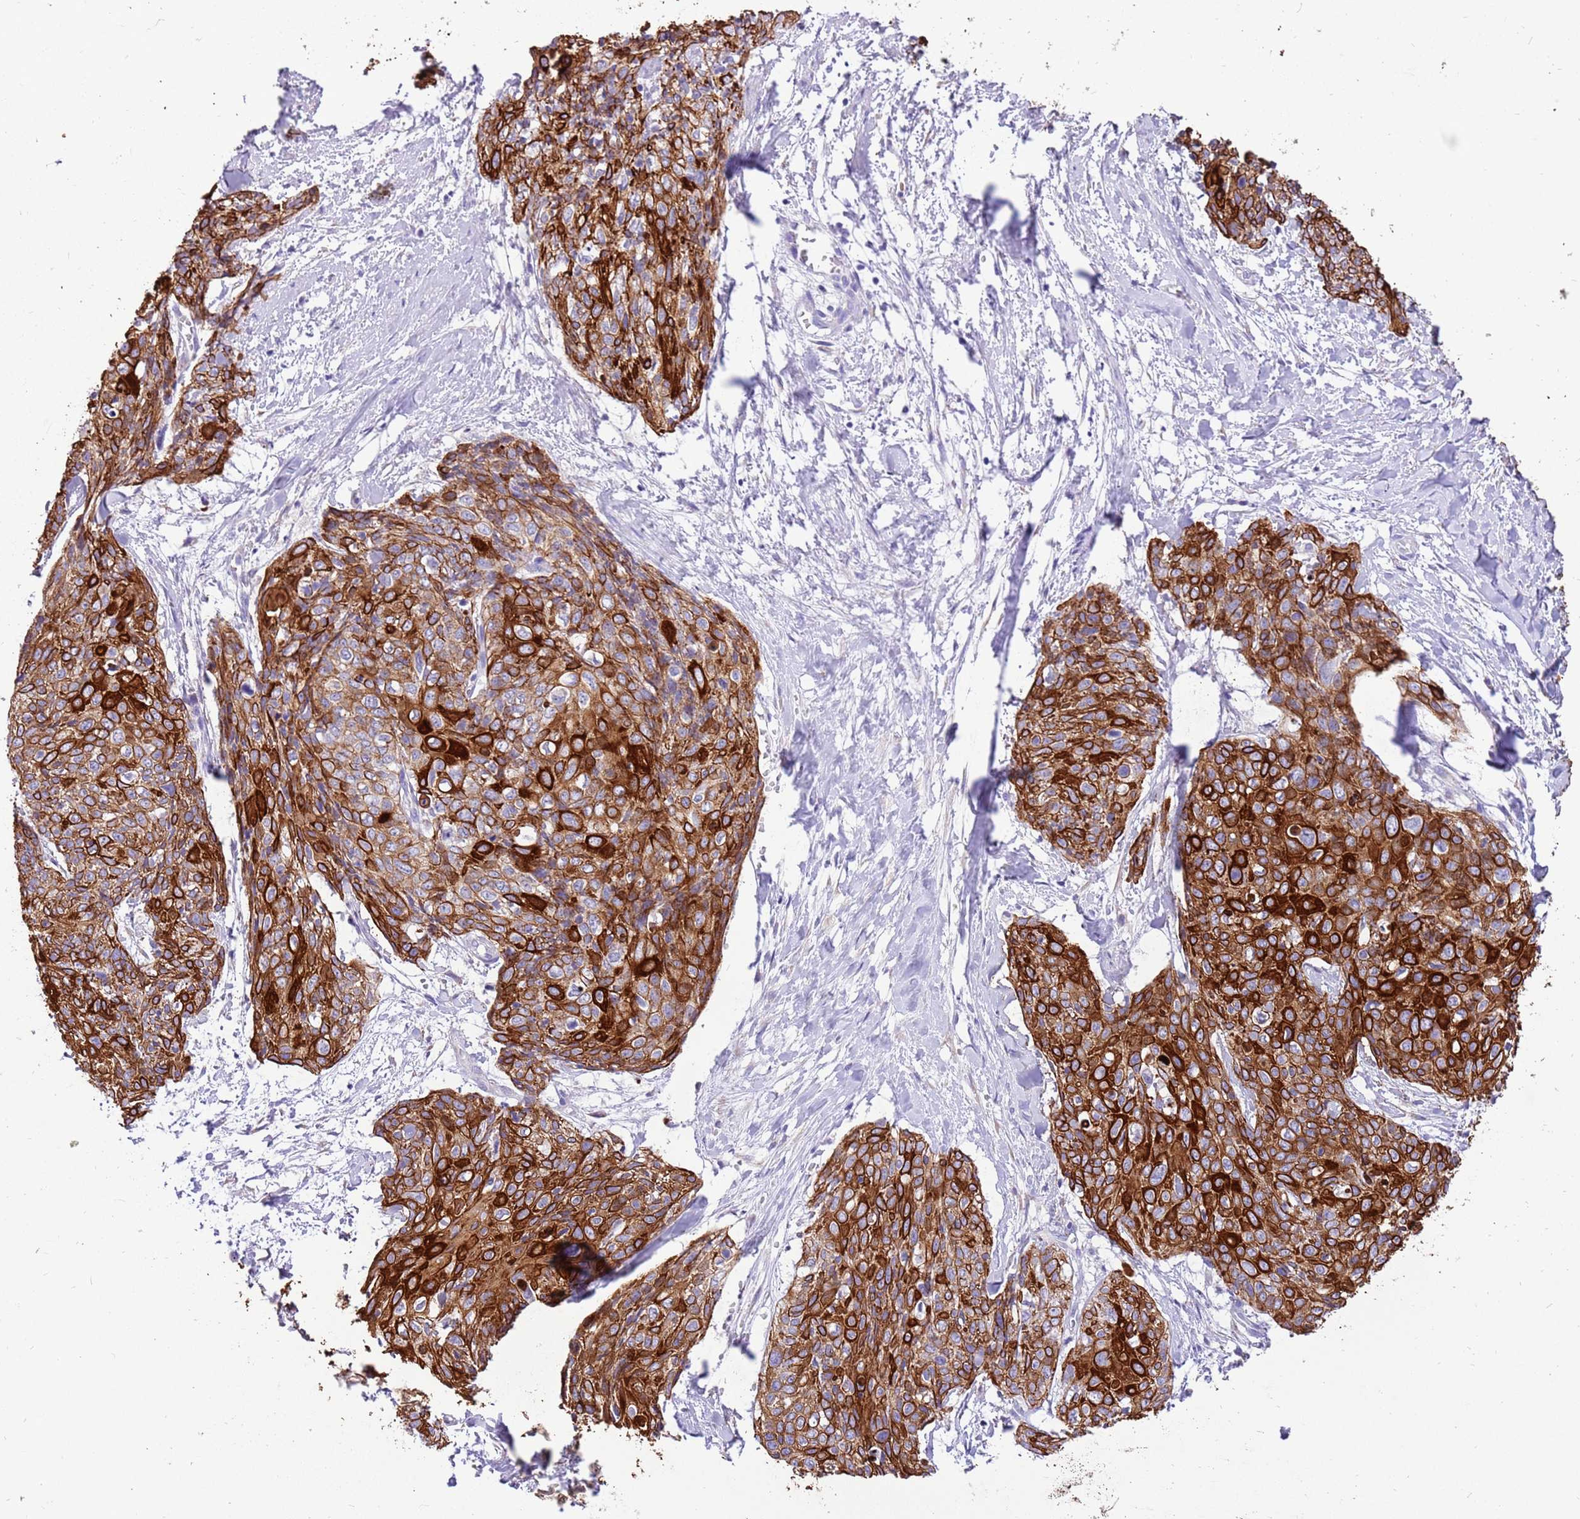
{"staining": {"intensity": "strong", "quantity": ">75%", "location": "cytoplasmic/membranous"}, "tissue": "skin cancer", "cell_type": "Tumor cells", "image_type": "cancer", "snomed": [{"axis": "morphology", "description": "Squamous cell carcinoma, NOS"}, {"axis": "topography", "description": "Skin"}, {"axis": "topography", "description": "Vulva"}], "caption": "Skin cancer stained with a brown dye shows strong cytoplasmic/membranous positive expression in about >75% of tumor cells.", "gene": "R3HDM4", "patient": {"sex": "female", "age": 85}}